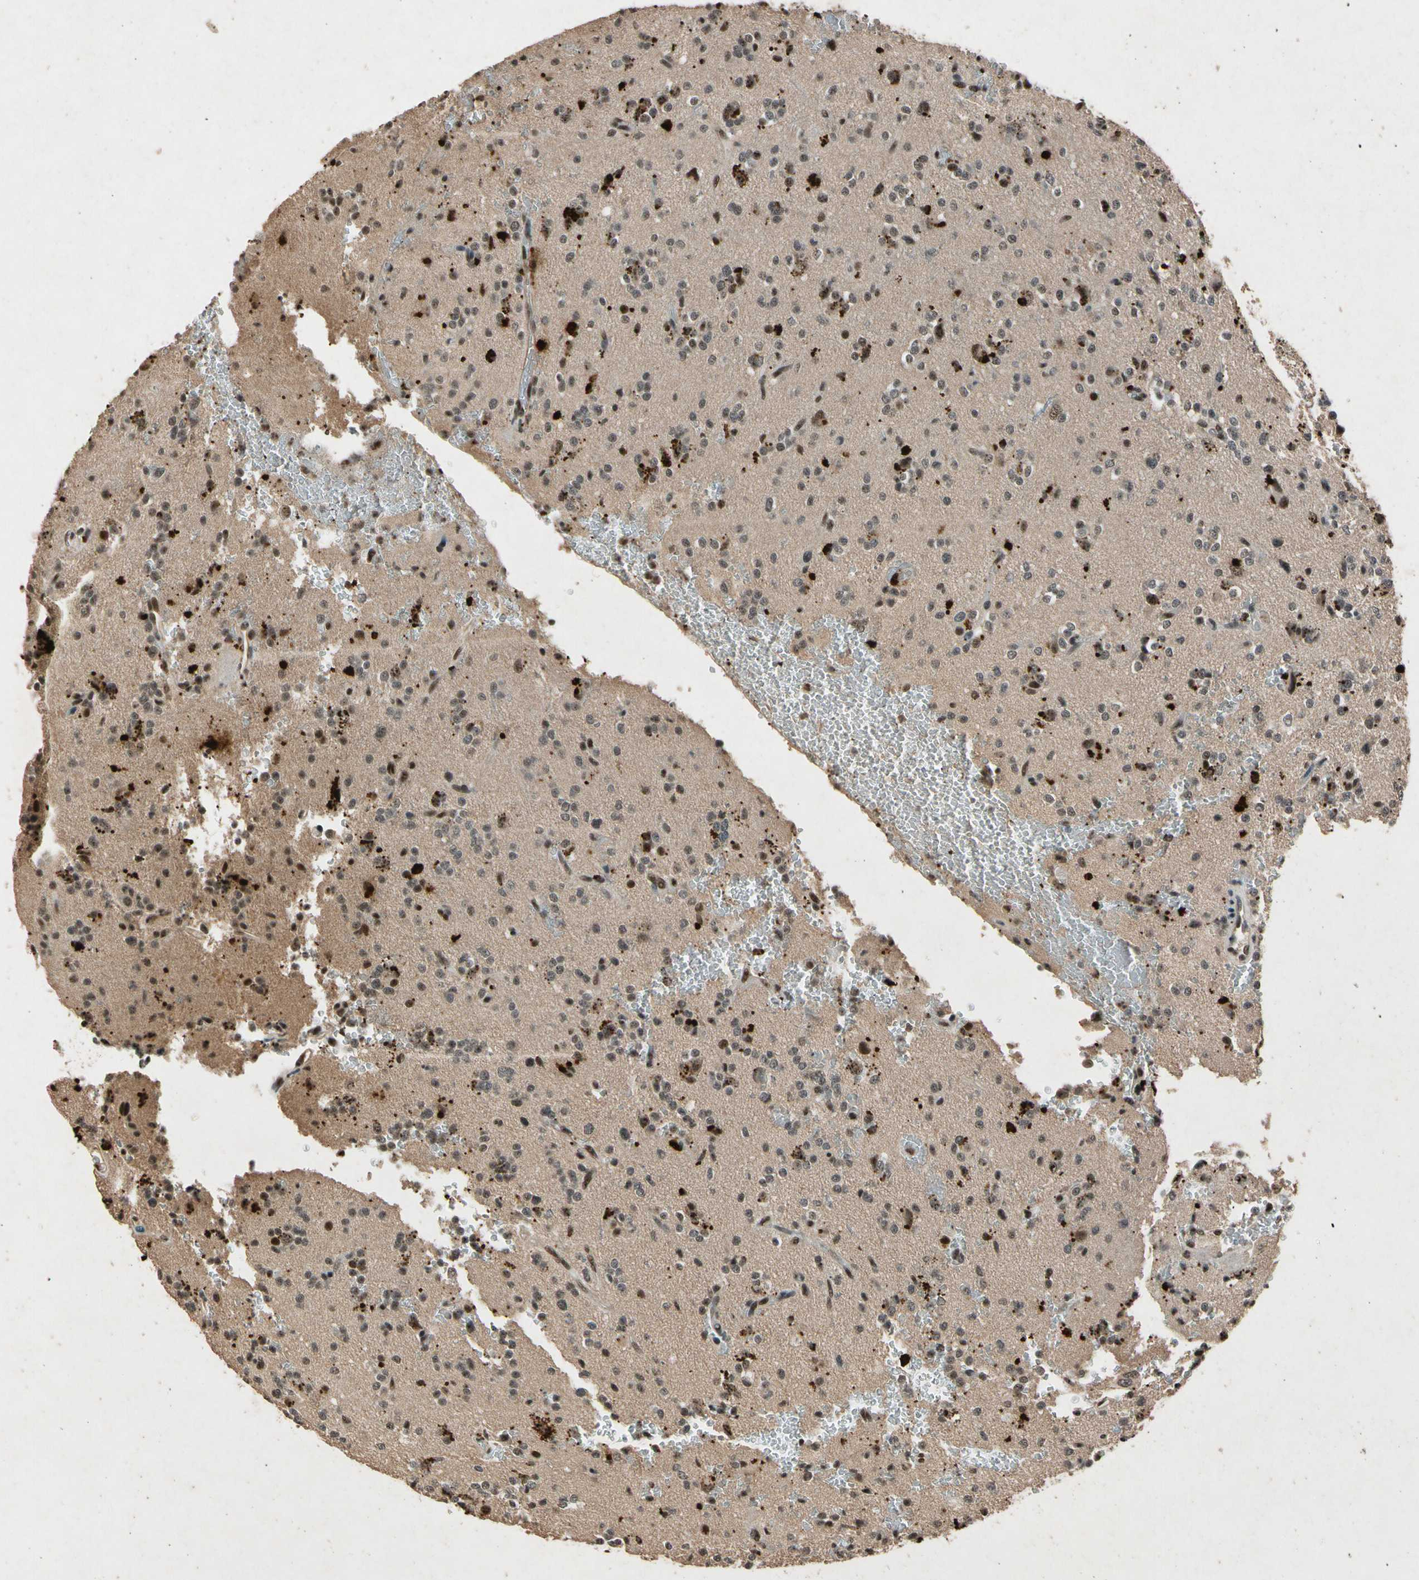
{"staining": {"intensity": "moderate", "quantity": ">75%", "location": "nuclear"}, "tissue": "glioma", "cell_type": "Tumor cells", "image_type": "cancer", "snomed": [{"axis": "morphology", "description": "Glioma, malignant, High grade"}, {"axis": "topography", "description": "Brain"}], "caption": "A photomicrograph showing moderate nuclear staining in about >75% of tumor cells in glioma, as visualized by brown immunohistochemical staining.", "gene": "PML", "patient": {"sex": "male", "age": 47}}